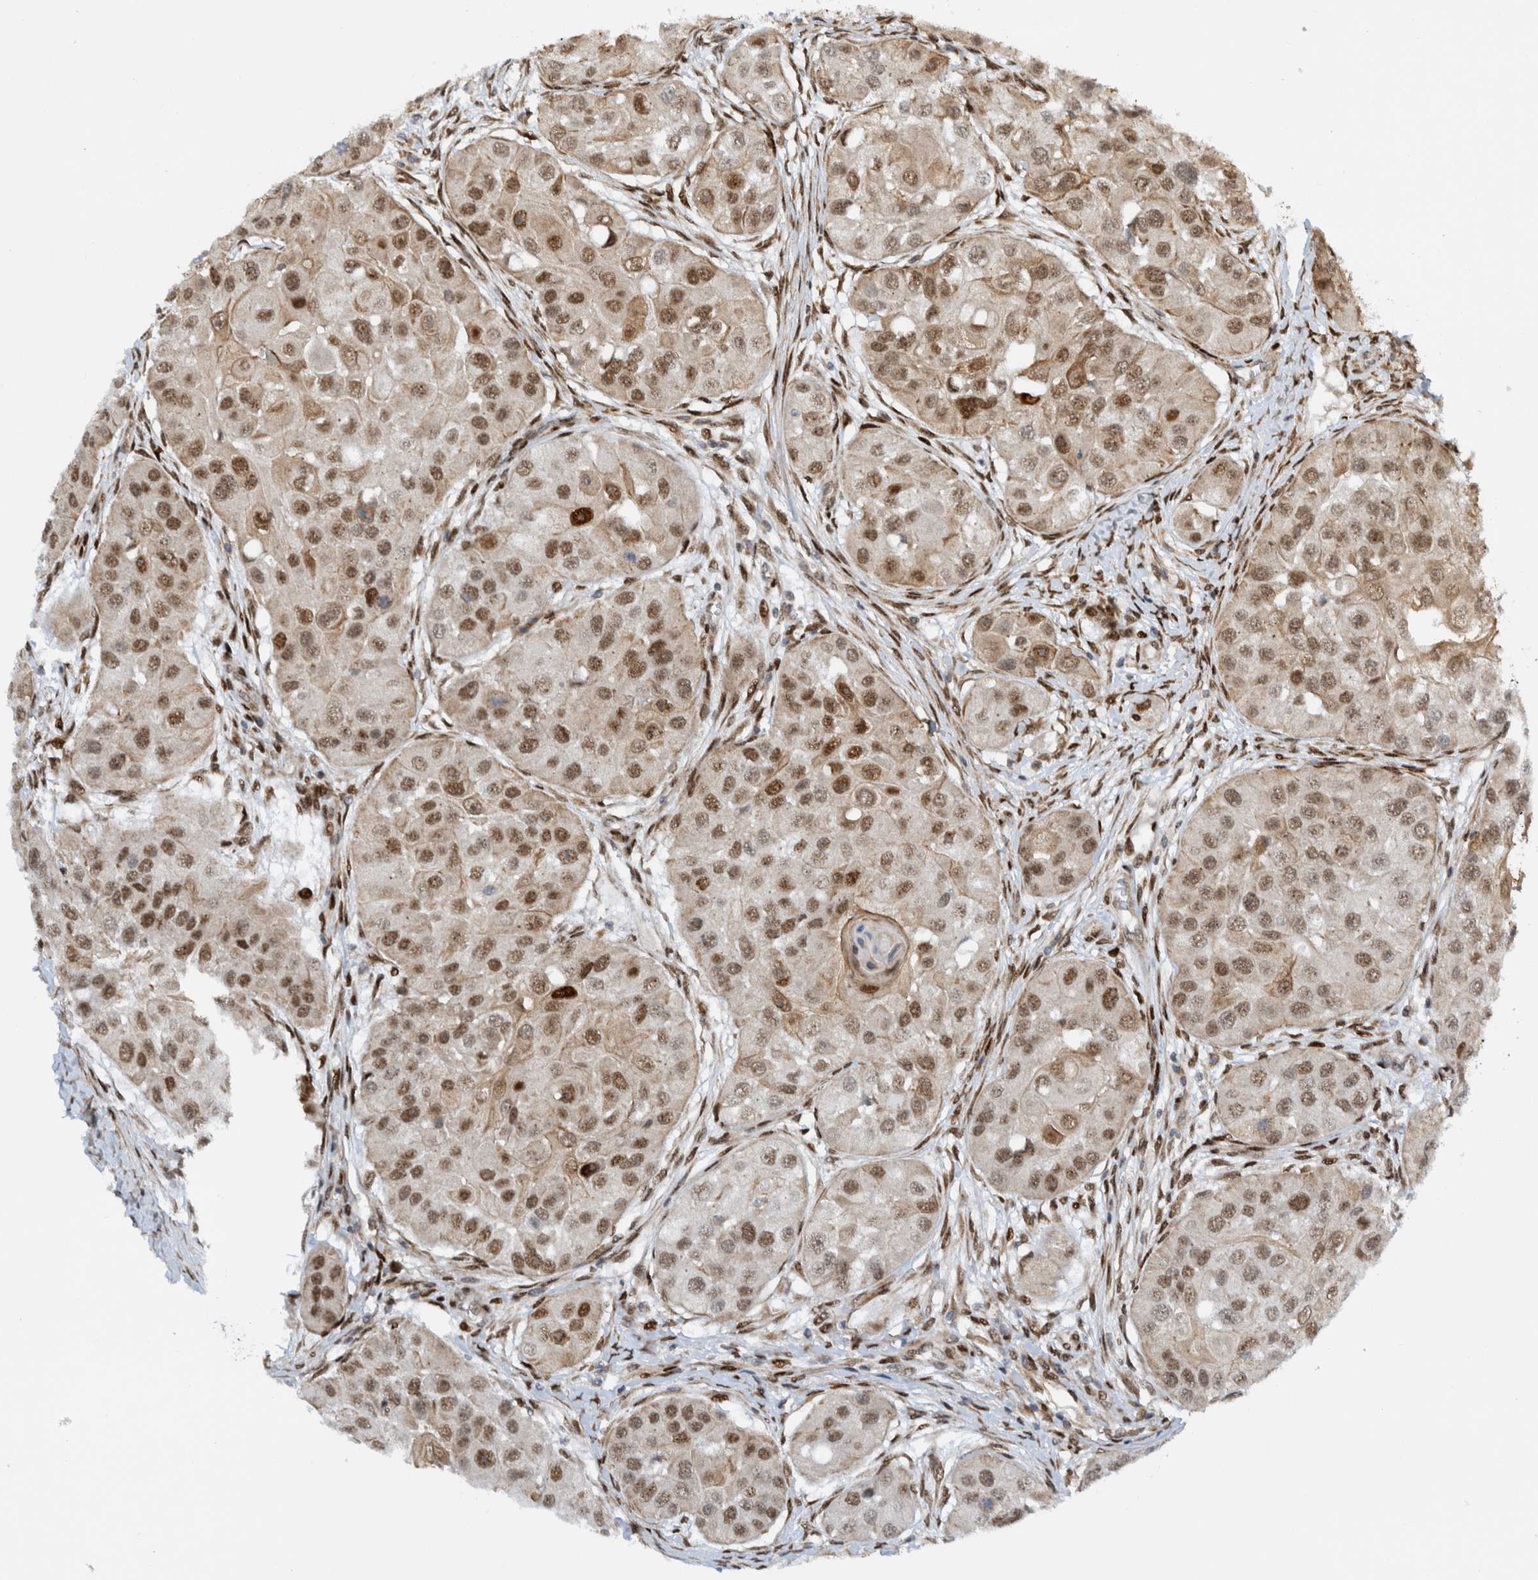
{"staining": {"intensity": "moderate", "quantity": ">75%", "location": "nuclear"}, "tissue": "head and neck cancer", "cell_type": "Tumor cells", "image_type": "cancer", "snomed": [{"axis": "morphology", "description": "Normal tissue, NOS"}, {"axis": "morphology", "description": "Squamous cell carcinoma, NOS"}, {"axis": "topography", "description": "Skeletal muscle"}, {"axis": "topography", "description": "Head-Neck"}], "caption": "Tumor cells reveal moderate nuclear positivity in about >75% of cells in squamous cell carcinoma (head and neck).", "gene": "CCDC57", "patient": {"sex": "male", "age": 51}}